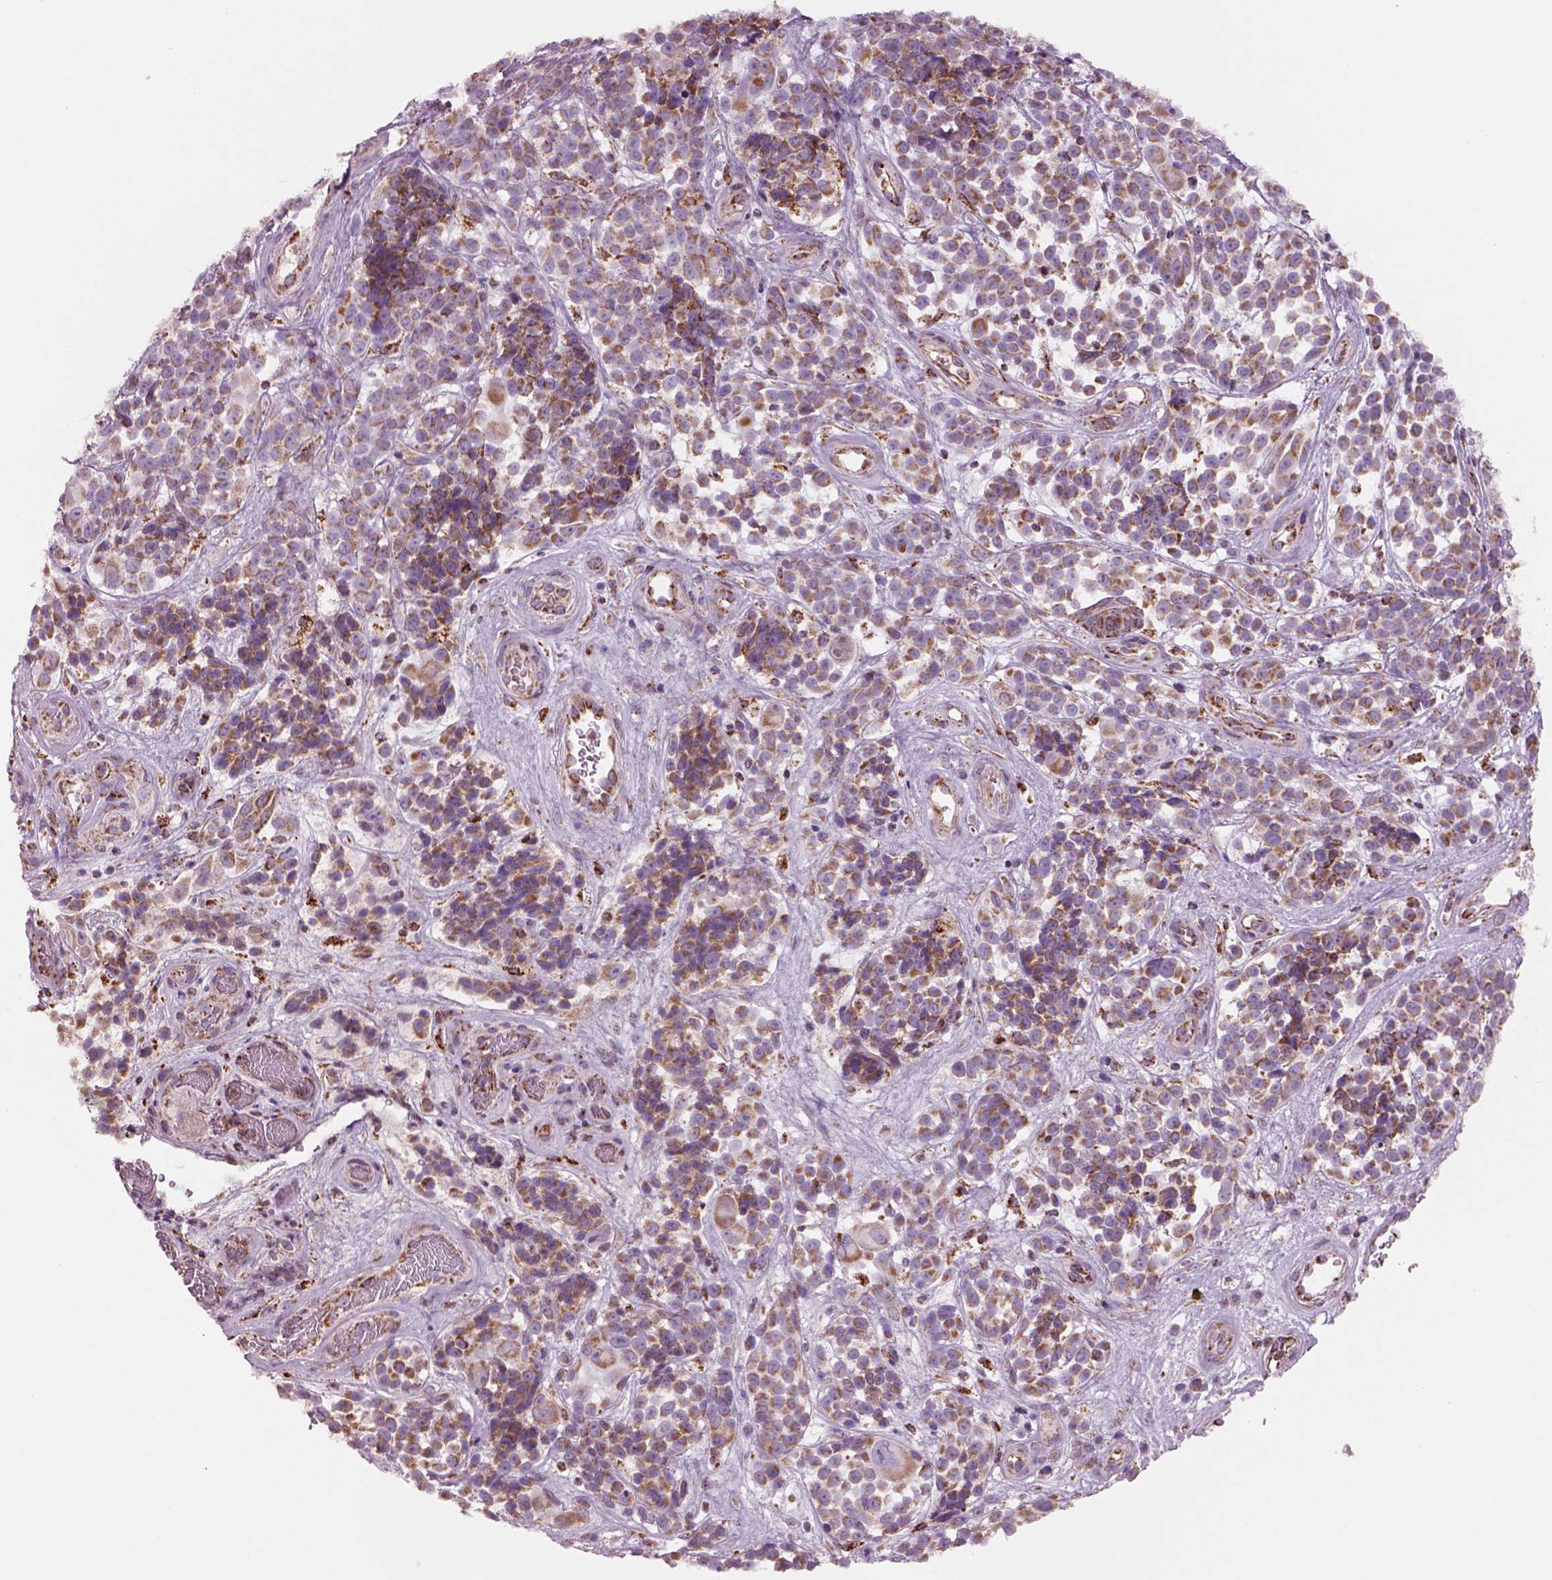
{"staining": {"intensity": "moderate", "quantity": ">75%", "location": "cytoplasmic/membranous"}, "tissue": "melanoma", "cell_type": "Tumor cells", "image_type": "cancer", "snomed": [{"axis": "morphology", "description": "Malignant melanoma, NOS"}, {"axis": "topography", "description": "Skin"}], "caption": "Immunohistochemistry of human malignant melanoma displays medium levels of moderate cytoplasmic/membranous expression in approximately >75% of tumor cells. The staining is performed using DAB brown chromogen to label protein expression. The nuclei are counter-stained blue using hematoxylin.", "gene": "SLC25A24", "patient": {"sex": "female", "age": 88}}